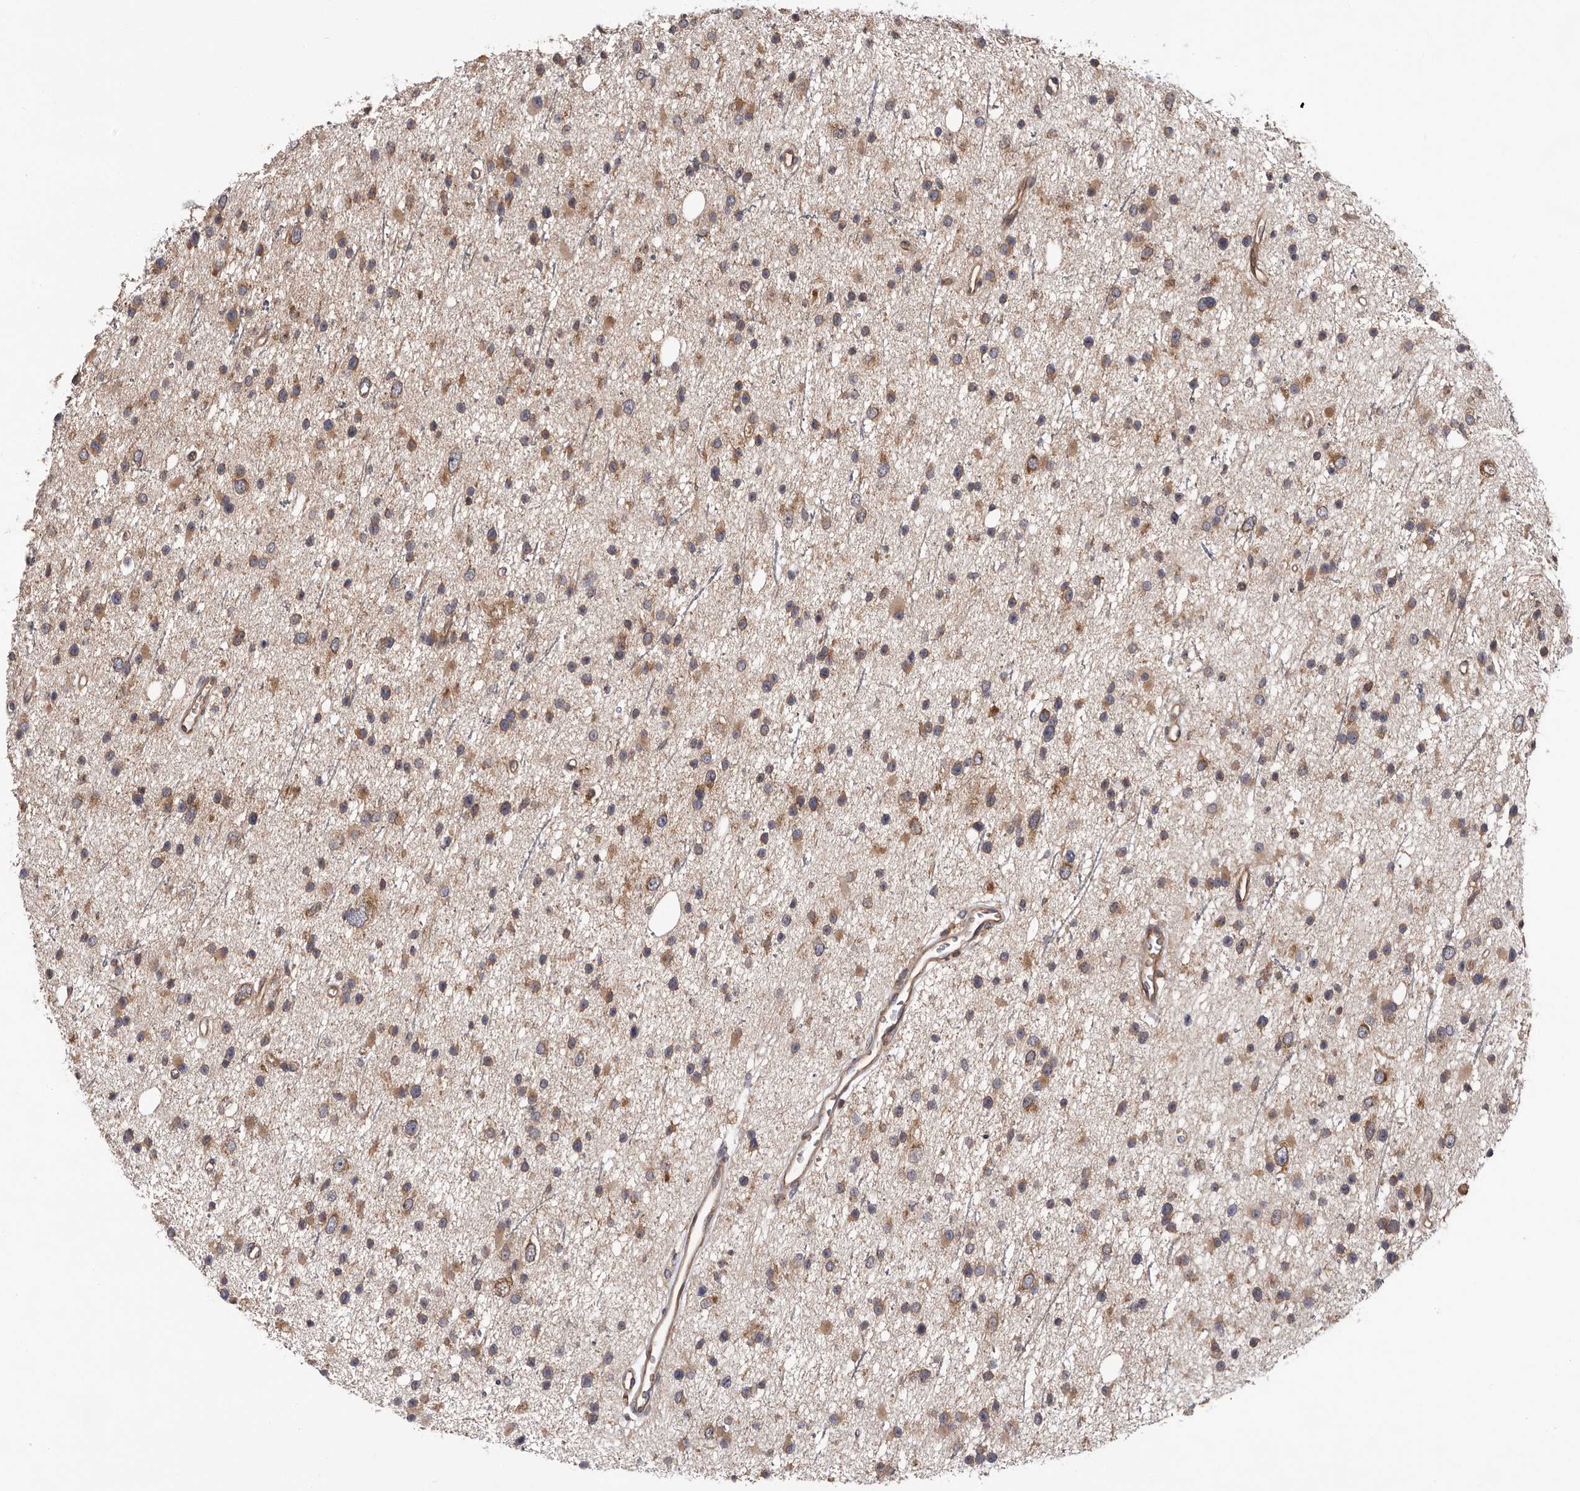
{"staining": {"intensity": "moderate", "quantity": ">75%", "location": "cytoplasmic/membranous"}, "tissue": "glioma", "cell_type": "Tumor cells", "image_type": "cancer", "snomed": [{"axis": "morphology", "description": "Glioma, malignant, Low grade"}, {"axis": "topography", "description": "Cerebral cortex"}], "caption": "Low-grade glioma (malignant) was stained to show a protein in brown. There is medium levels of moderate cytoplasmic/membranous positivity in about >75% of tumor cells.", "gene": "VPS37A", "patient": {"sex": "female", "age": 39}}